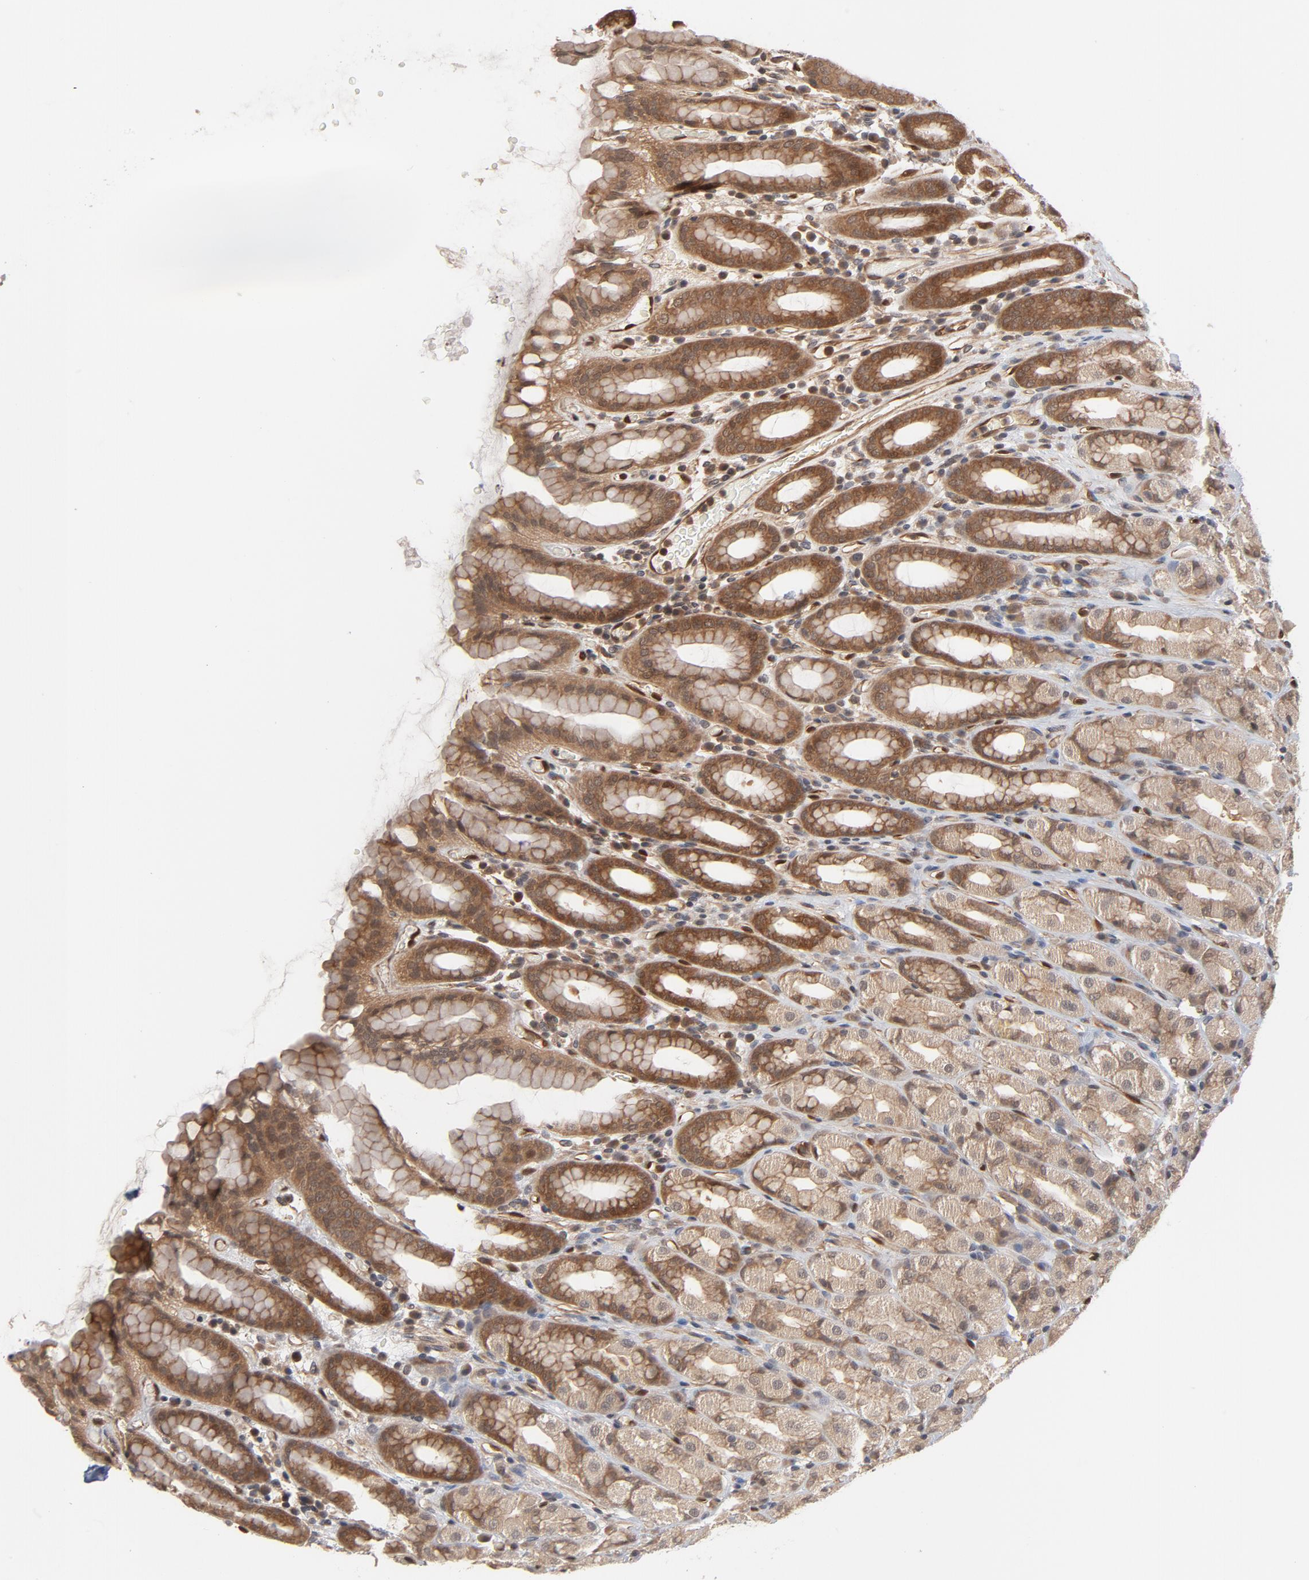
{"staining": {"intensity": "moderate", "quantity": ">75%", "location": "cytoplasmic/membranous,nuclear"}, "tissue": "stomach", "cell_type": "Glandular cells", "image_type": "normal", "snomed": [{"axis": "morphology", "description": "Normal tissue, NOS"}, {"axis": "topography", "description": "Stomach, upper"}], "caption": "This histopathology image displays benign stomach stained with immunohistochemistry to label a protein in brown. The cytoplasmic/membranous,nuclear of glandular cells show moderate positivity for the protein. Nuclei are counter-stained blue.", "gene": "CDC37", "patient": {"sex": "male", "age": 68}}